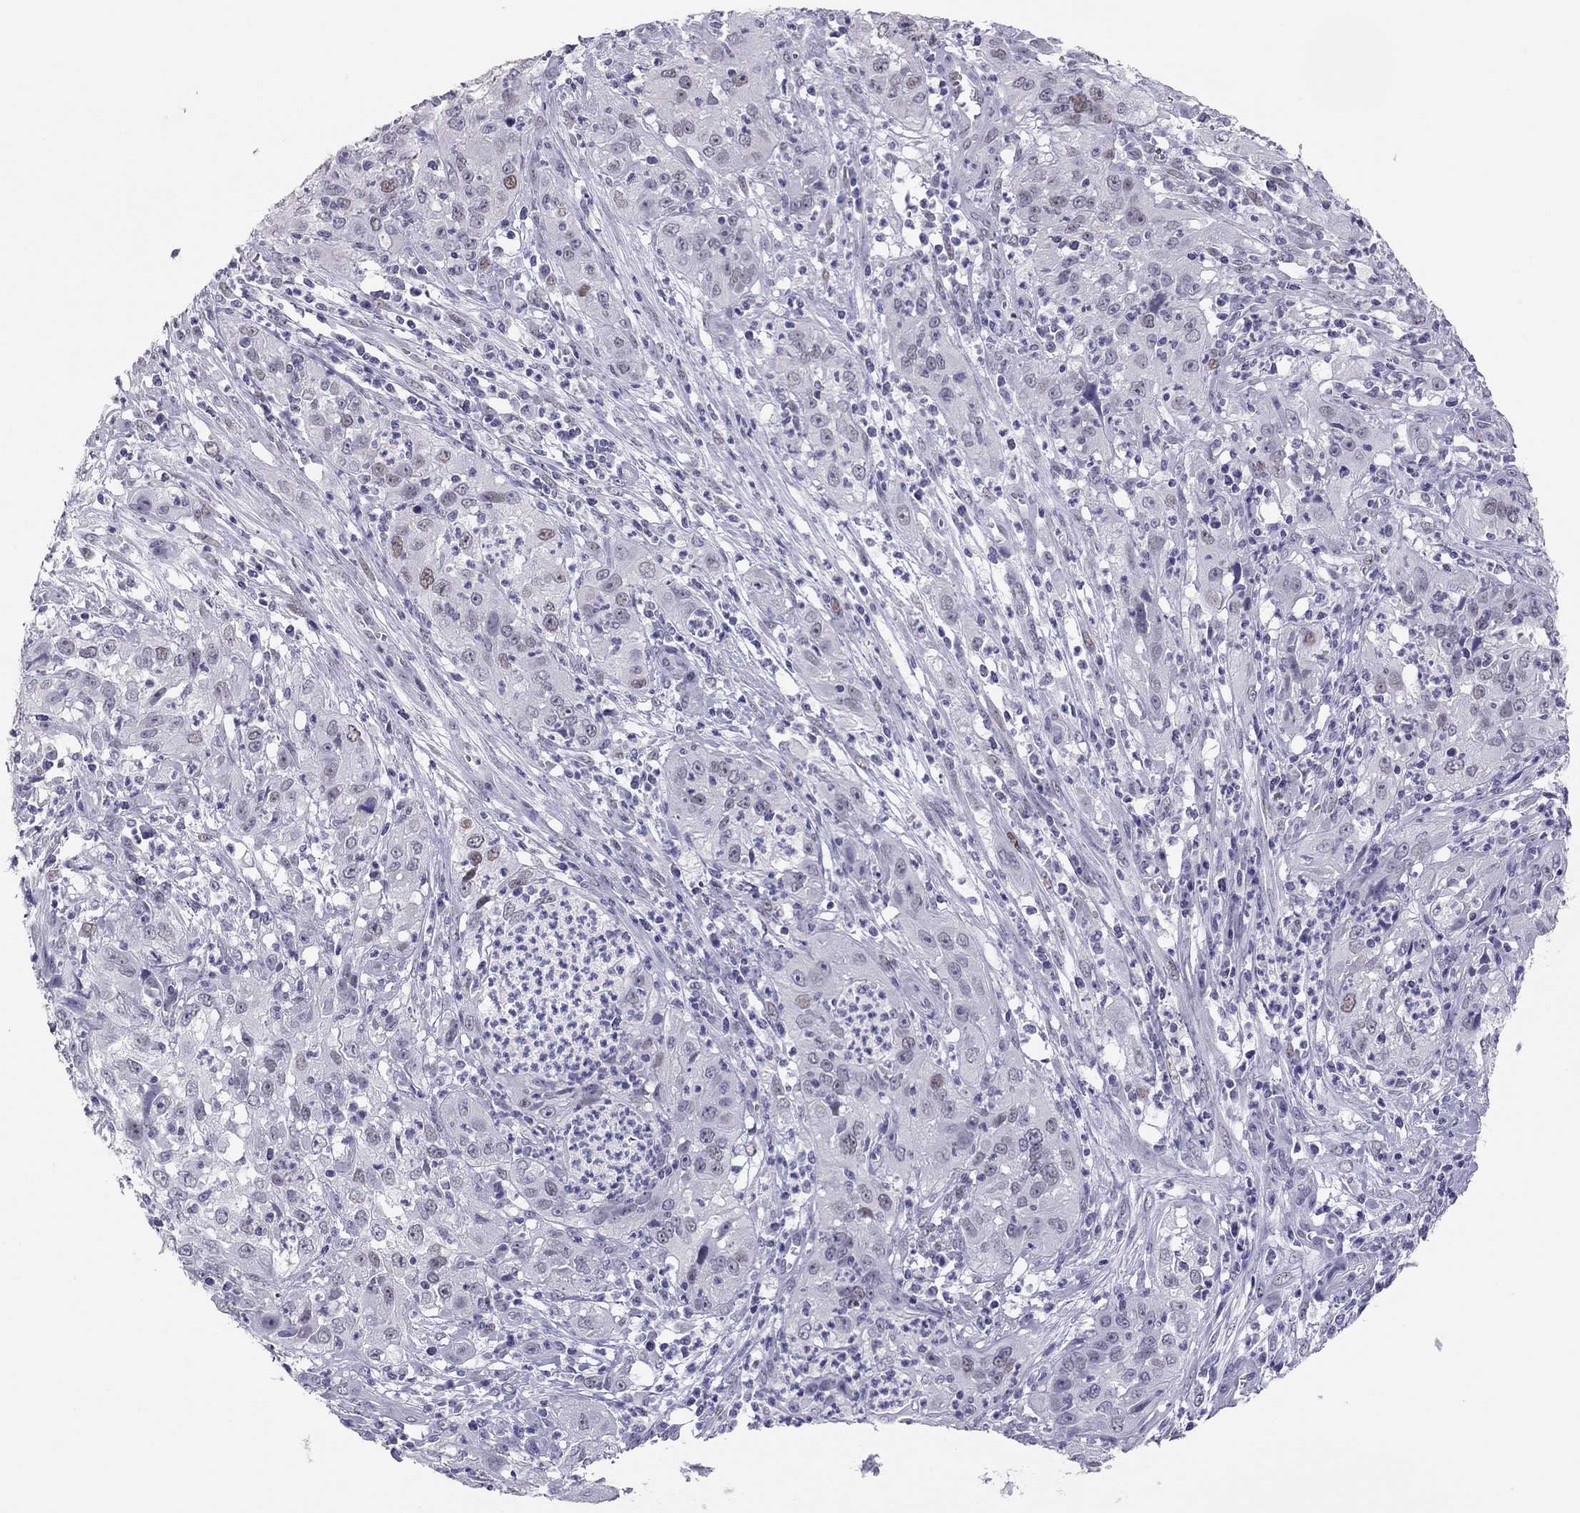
{"staining": {"intensity": "weak", "quantity": "<25%", "location": "nuclear"}, "tissue": "cervical cancer", "cell_type": "Tumor cells", "image_type": "cancer", "snomed": [{"axis": "morphology", "description": "Squamous cell carcinoma, NOS"}, {"axis": "topography", "description": "Cervix"}], "caption": "IHC image of neoplastic tissue: human squamous cell carcinoma (cervical) stained with DAB displays no significant protein positivity in tumor cells. Nuclei are stained in blue.", "gene": "PHOX2A", "patient": {"sex": "female", "age": 32}}